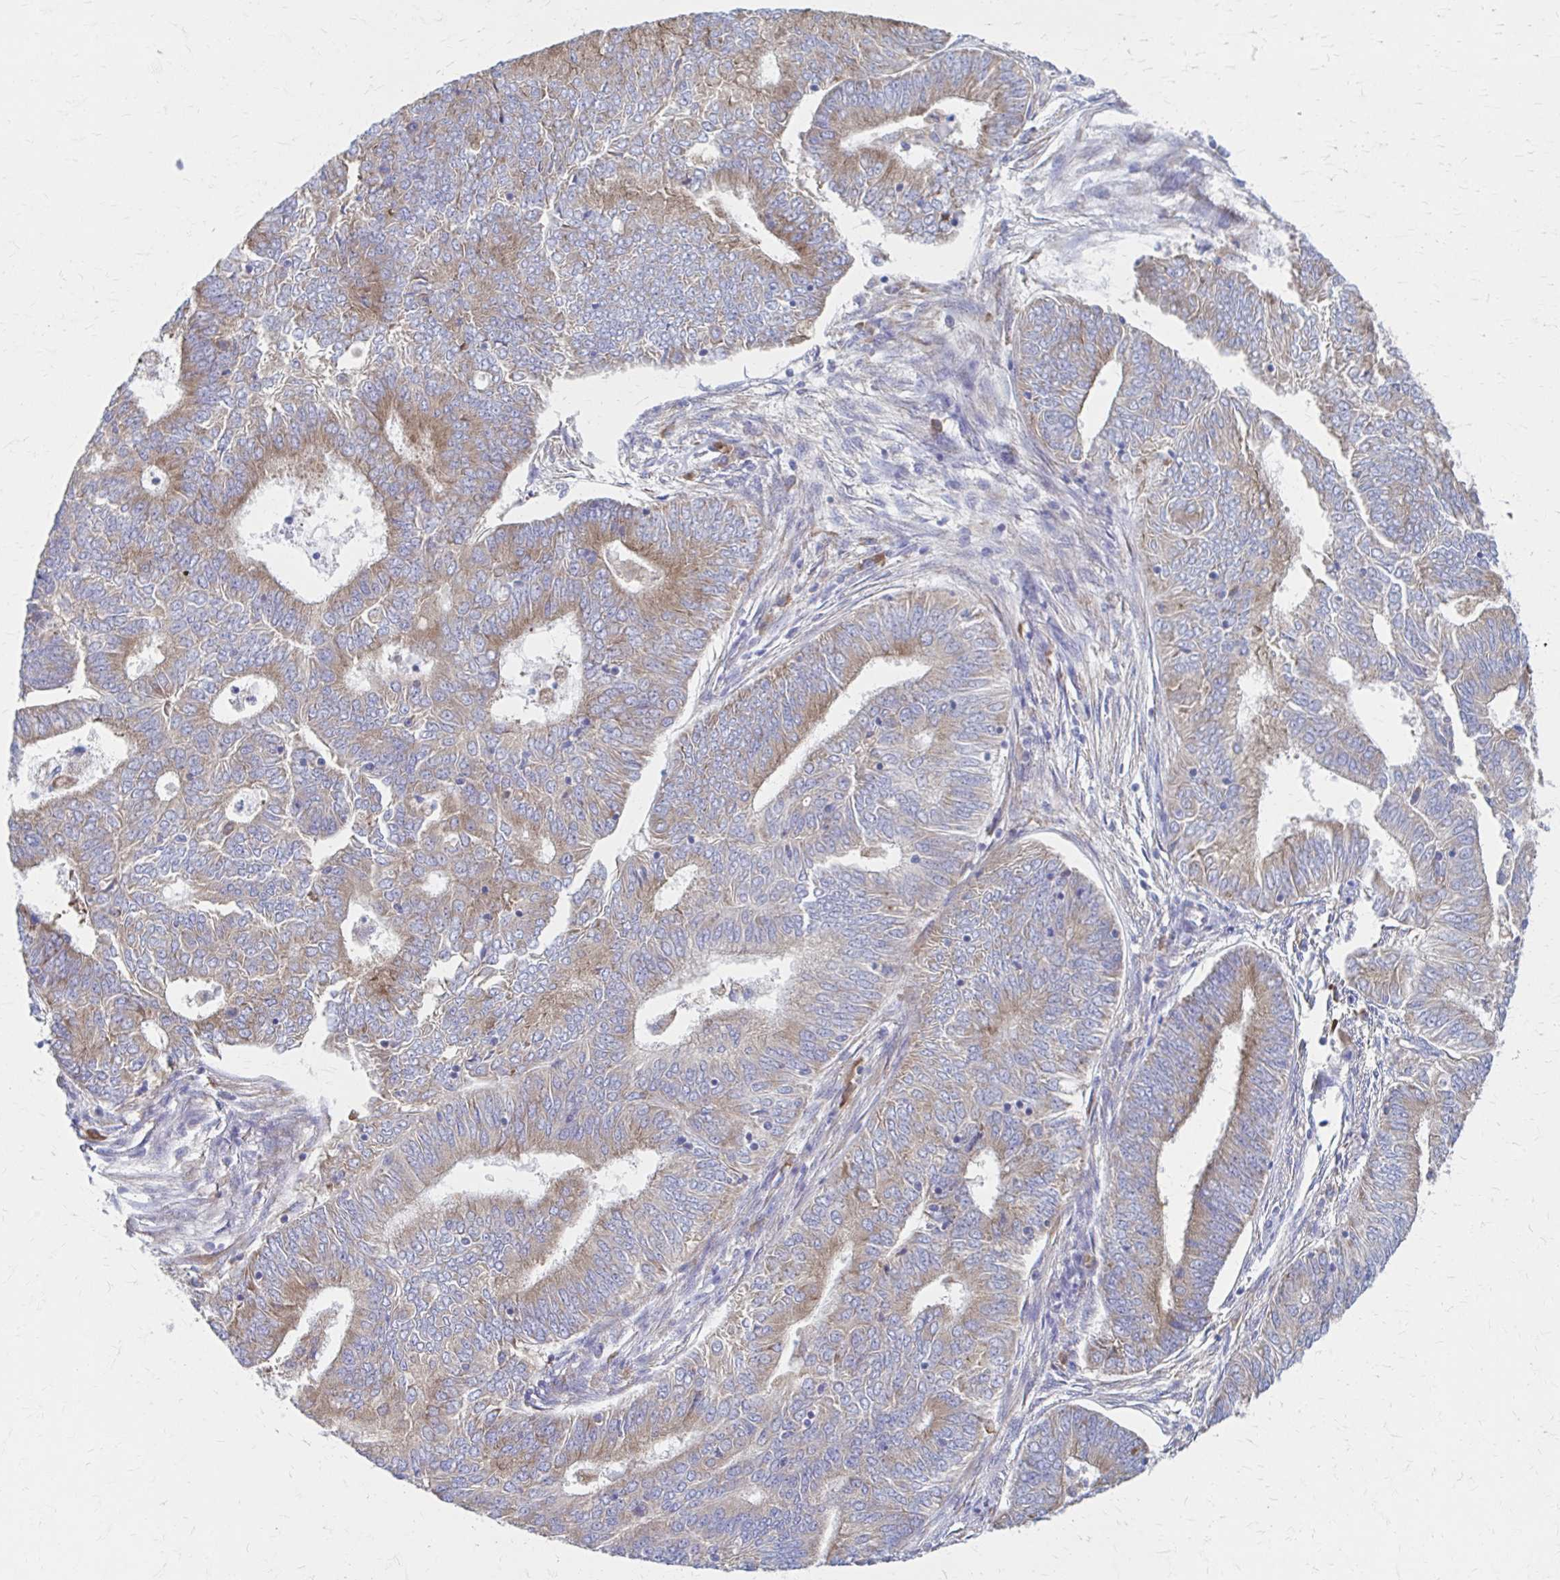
{"staining": {"intensity": "moderate", "quantity": "25%-75%", "location": "cytoplasmic/membranous"}, "tissue": "endometrial cancer", "cell_type": "Tumor cells", "image_type": "cancer", "snomed": [{"axis": "morphology", "description": "Adenocarcinoma, NOS"}, {"axis": "topography", "description": "Endometrium"}], "caption": "Tumor cells display moderate cytoplasmic/membranous staining in about 25%-75% of cells in endometrial cancer.", "gene": "RPL27A", "patient": {"sex": "female", "age": 62}}